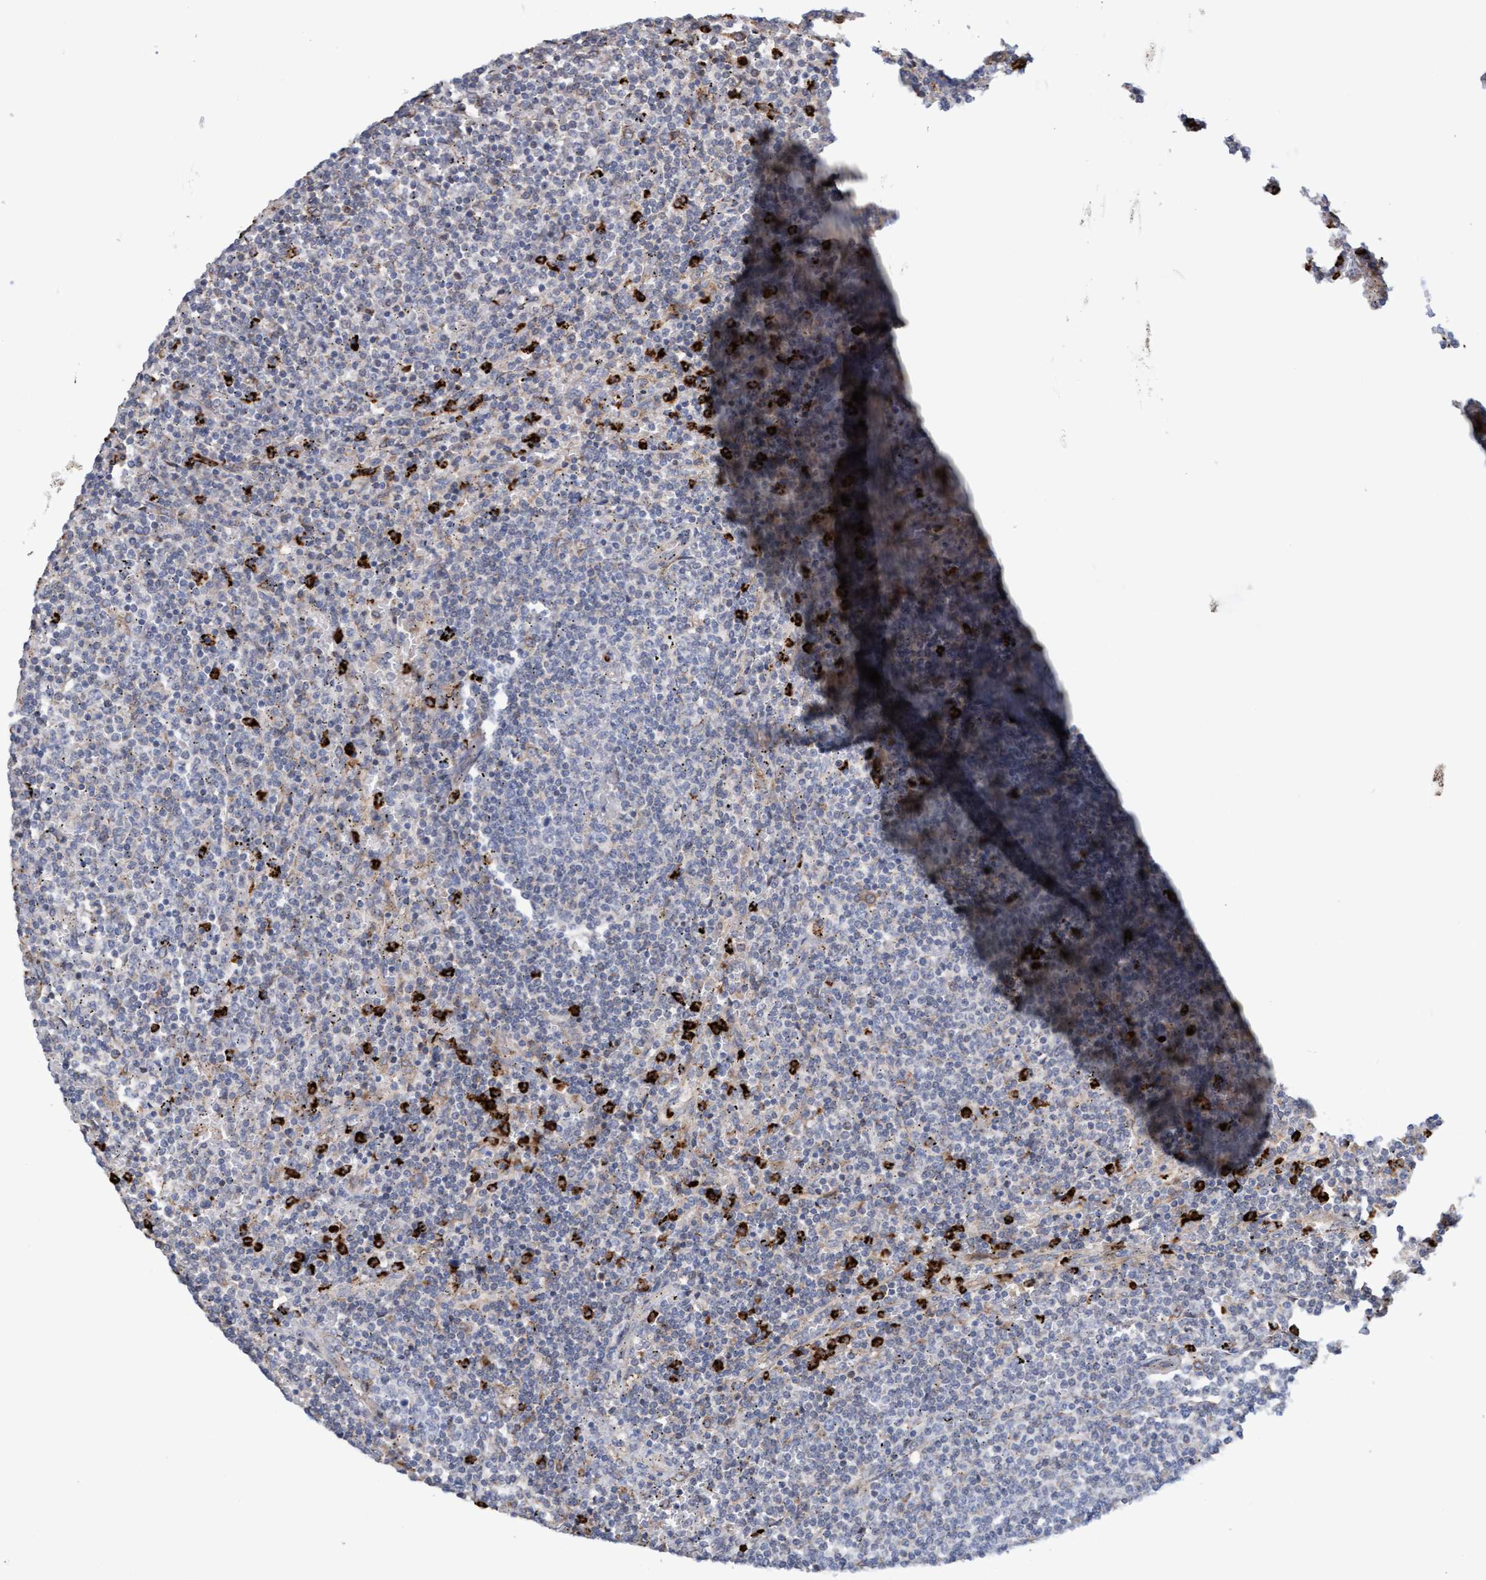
{"staining": {"intensity": "negative", "quantity": "none", "location": "none"}, "tissue": "lymphoma", "cell_type": "Tumor cells", "image_type": "cancer", "snomed": [{"axis": "morphology", "description": "Malignant lymphoma, non-Hodgkin's type, Low grade"}, {"axis": "topography", "description": "Spleen"}], "caption": "Immunohistochemistry of human low-grade malignant lymphoma, non-Hodgkin's type reveals no positivity in tumor cells. (DAB immunohistochemistry visualized using brightfield microscopy, high magnification).", "gene": "MMP8", "patient": {"sex": "female", "age": 50}}